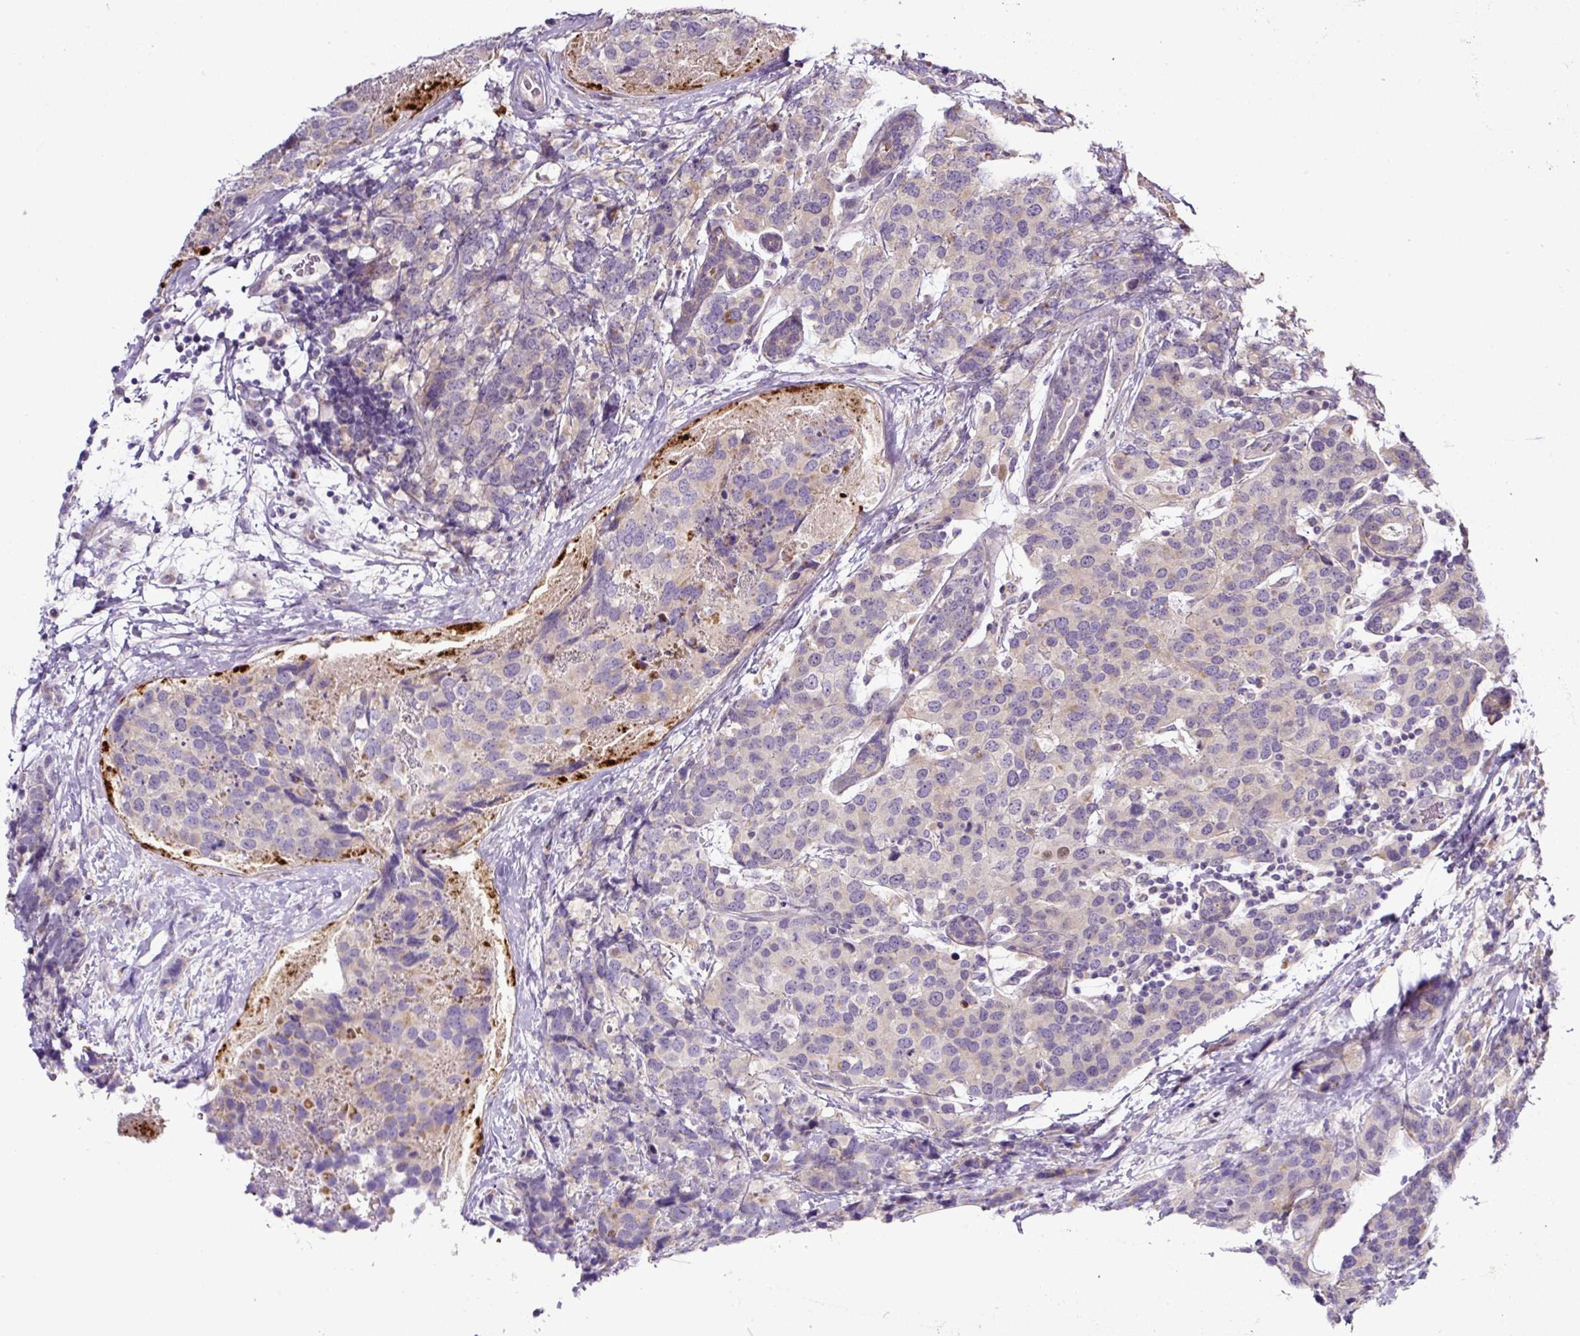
{"staining": {"intensity": "negative", "quantity": "none", "location": "none"}, "tissue": "breast cancer", "cell_type": "Tumor cells", "image_type": "cancer", "snomed": [{"axis": "morphology", "description": "Lobular carcinoma"}, {"axis": "topography", "description": "Breast"}], "caption": "There is no significant staining in tumor cells of breast lobular carcinoma. Nuclei are stained in blue.", "gene": "HPS4", "patient": {"sex": "female", "age": 59}}